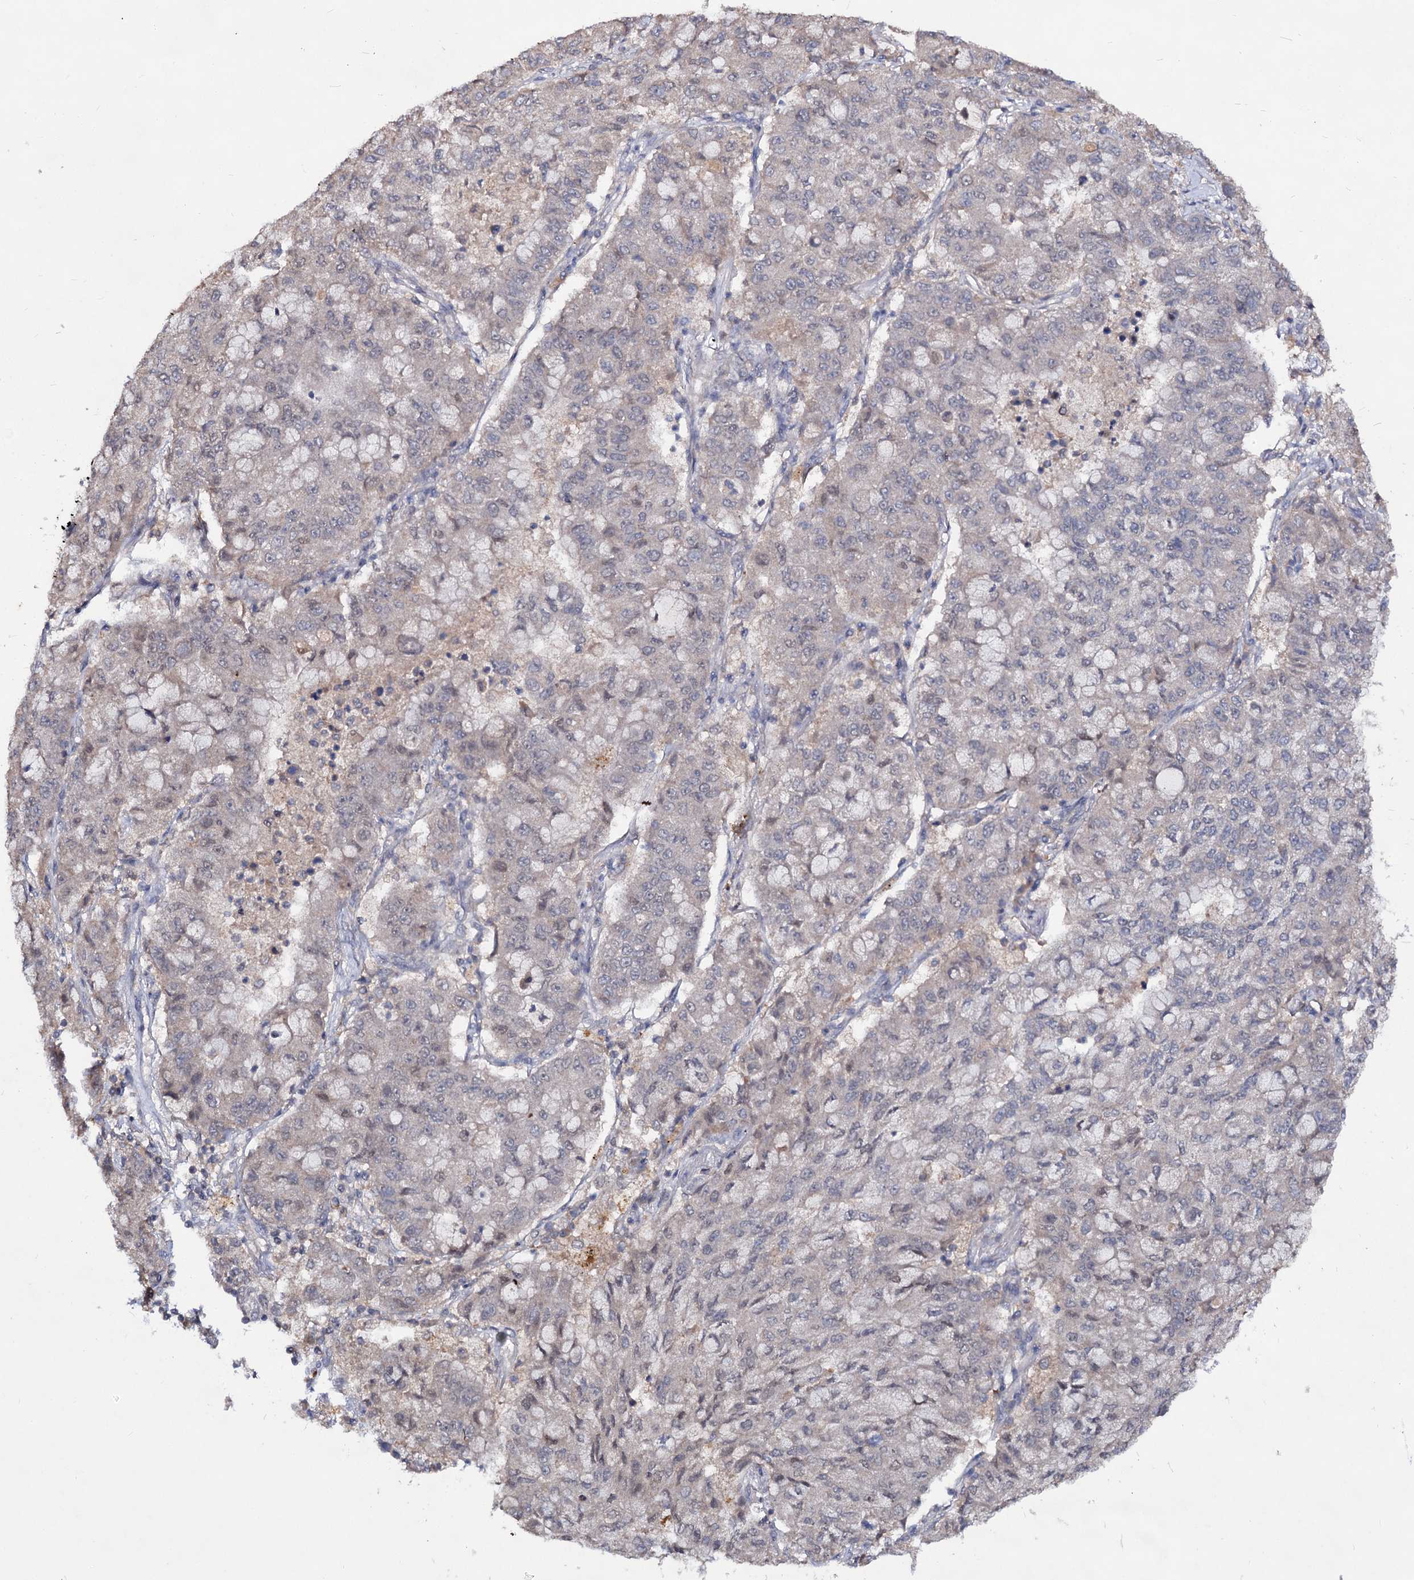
{"staining": {"intensity": "negative", "quantity": "none", "location": "none"}, "tissue": "lung cancer", "cell_type": "Tumor cells", "image_type": "cancer", "snomed": [{"axis": "morphology", "description": "Squamous cell carcinoma, NOS"}, {"axis": "topography", "description": "Lung"}], "caption": "IHC of human lung cancer (squamous cell carcinoma) shows no expression in tumor cells.", "gene": "ACTR6", "patient": {"sex": "male", "age": 74}}